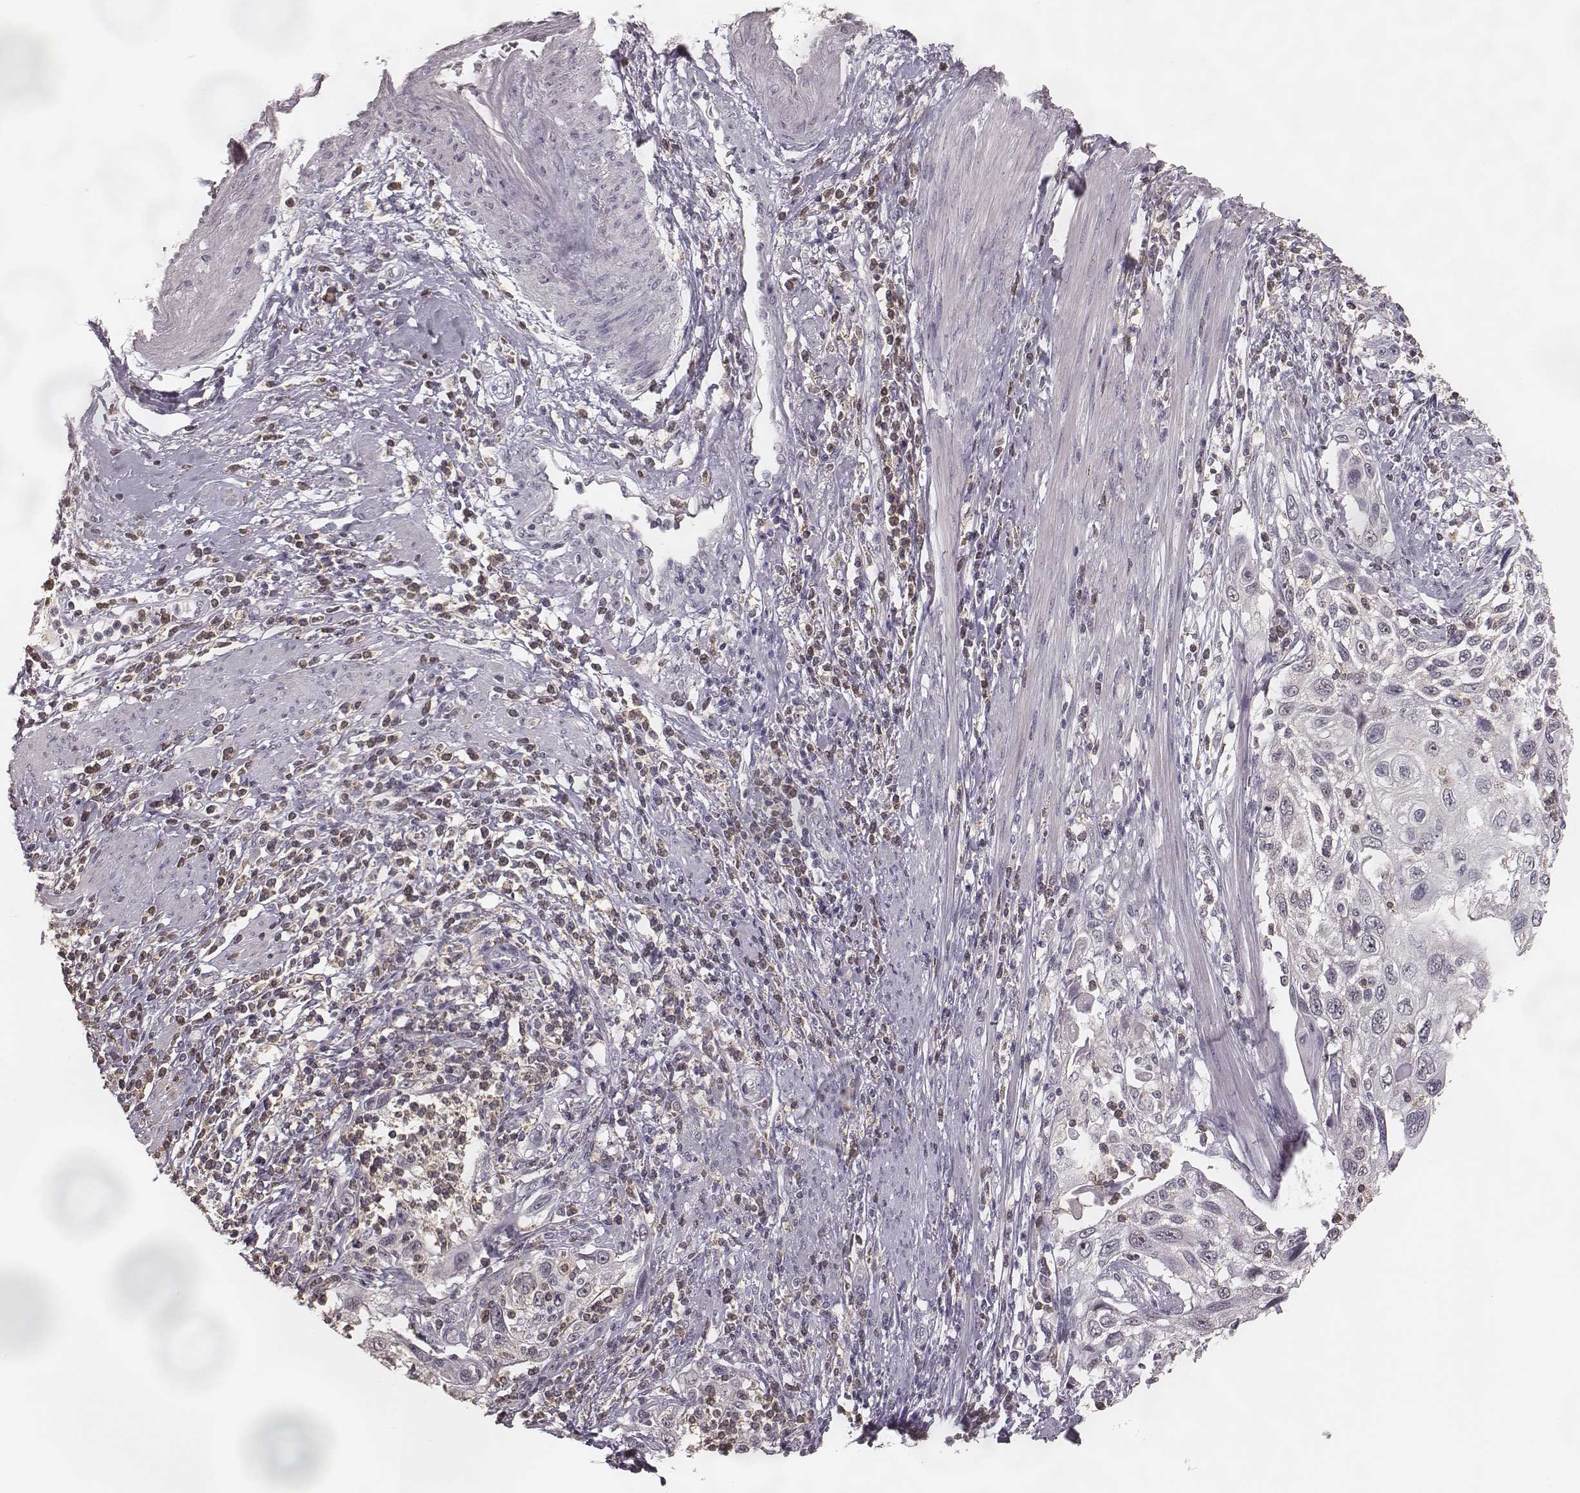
{"staining": {"intensity": "negative", "quantity": "none", "location": "none"}, "tissue": "cervical cancer", "cell_type": "Tumor cells", "image_type": "cancer", "snomed": [{"axis": "morphology", "description": "Squamous cell carcinoma, NOS"}, {"axis": "topography", "description": "Cervix"}], "caption": "High power microscopy micrograph of an immunohistochemistry (IHC) image of cervical cancer (squamous cell carcinoma), revealing no significant positivity in tumor cells. (DAB (3,3'-diaminobenzidine) immunohistochemistry (IHC), high magnification).", "gene": "LY6K", "patient": {"sex": "female", "age": 70}}